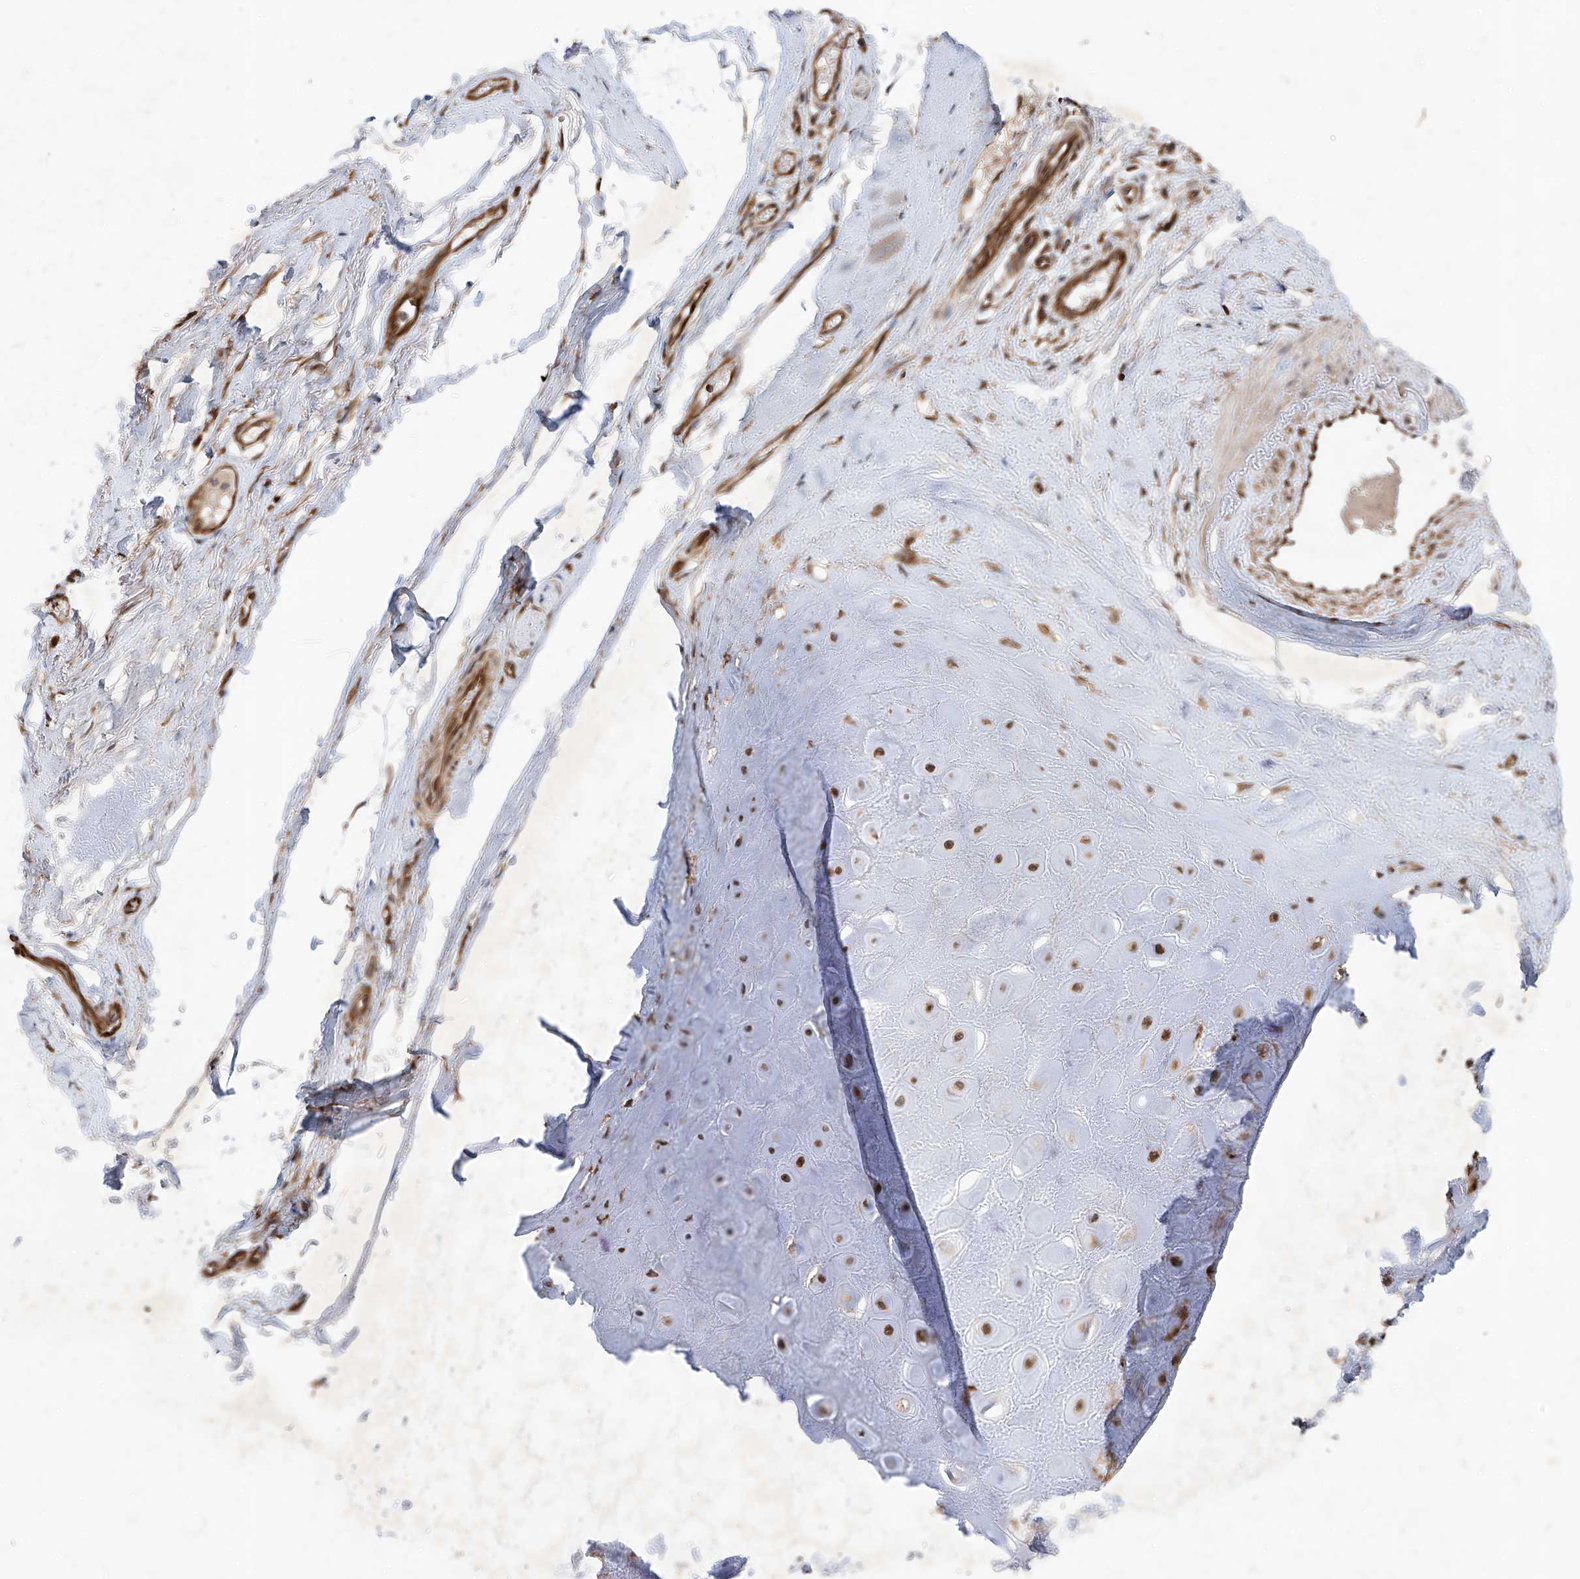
{"staining": {"intensity": "strong", "quantity": ">75%", "location": "nuclear"}, "tissue": "adipose tissue", "cell_type": "Adipocytes", "image_type": "normal", "snomed": [{"axis": "morphology", "description": "Normal tissue, NOS"}, {"axis": "morphology", "description": "Basal cell carcinoma"}, {"axis": "topography", "description": "Skin"}], "caption": "A high amount of strong nuclear staining is seen in approximately >75% of adipocytes in unremarkable adipose tissue. (Stains: DAB in brown, nuclei in blue, Microscopy: brightfield microscopy at high magnification).", "gene": "ZFP28", "patient": {"sex": "female", "age": 89}}